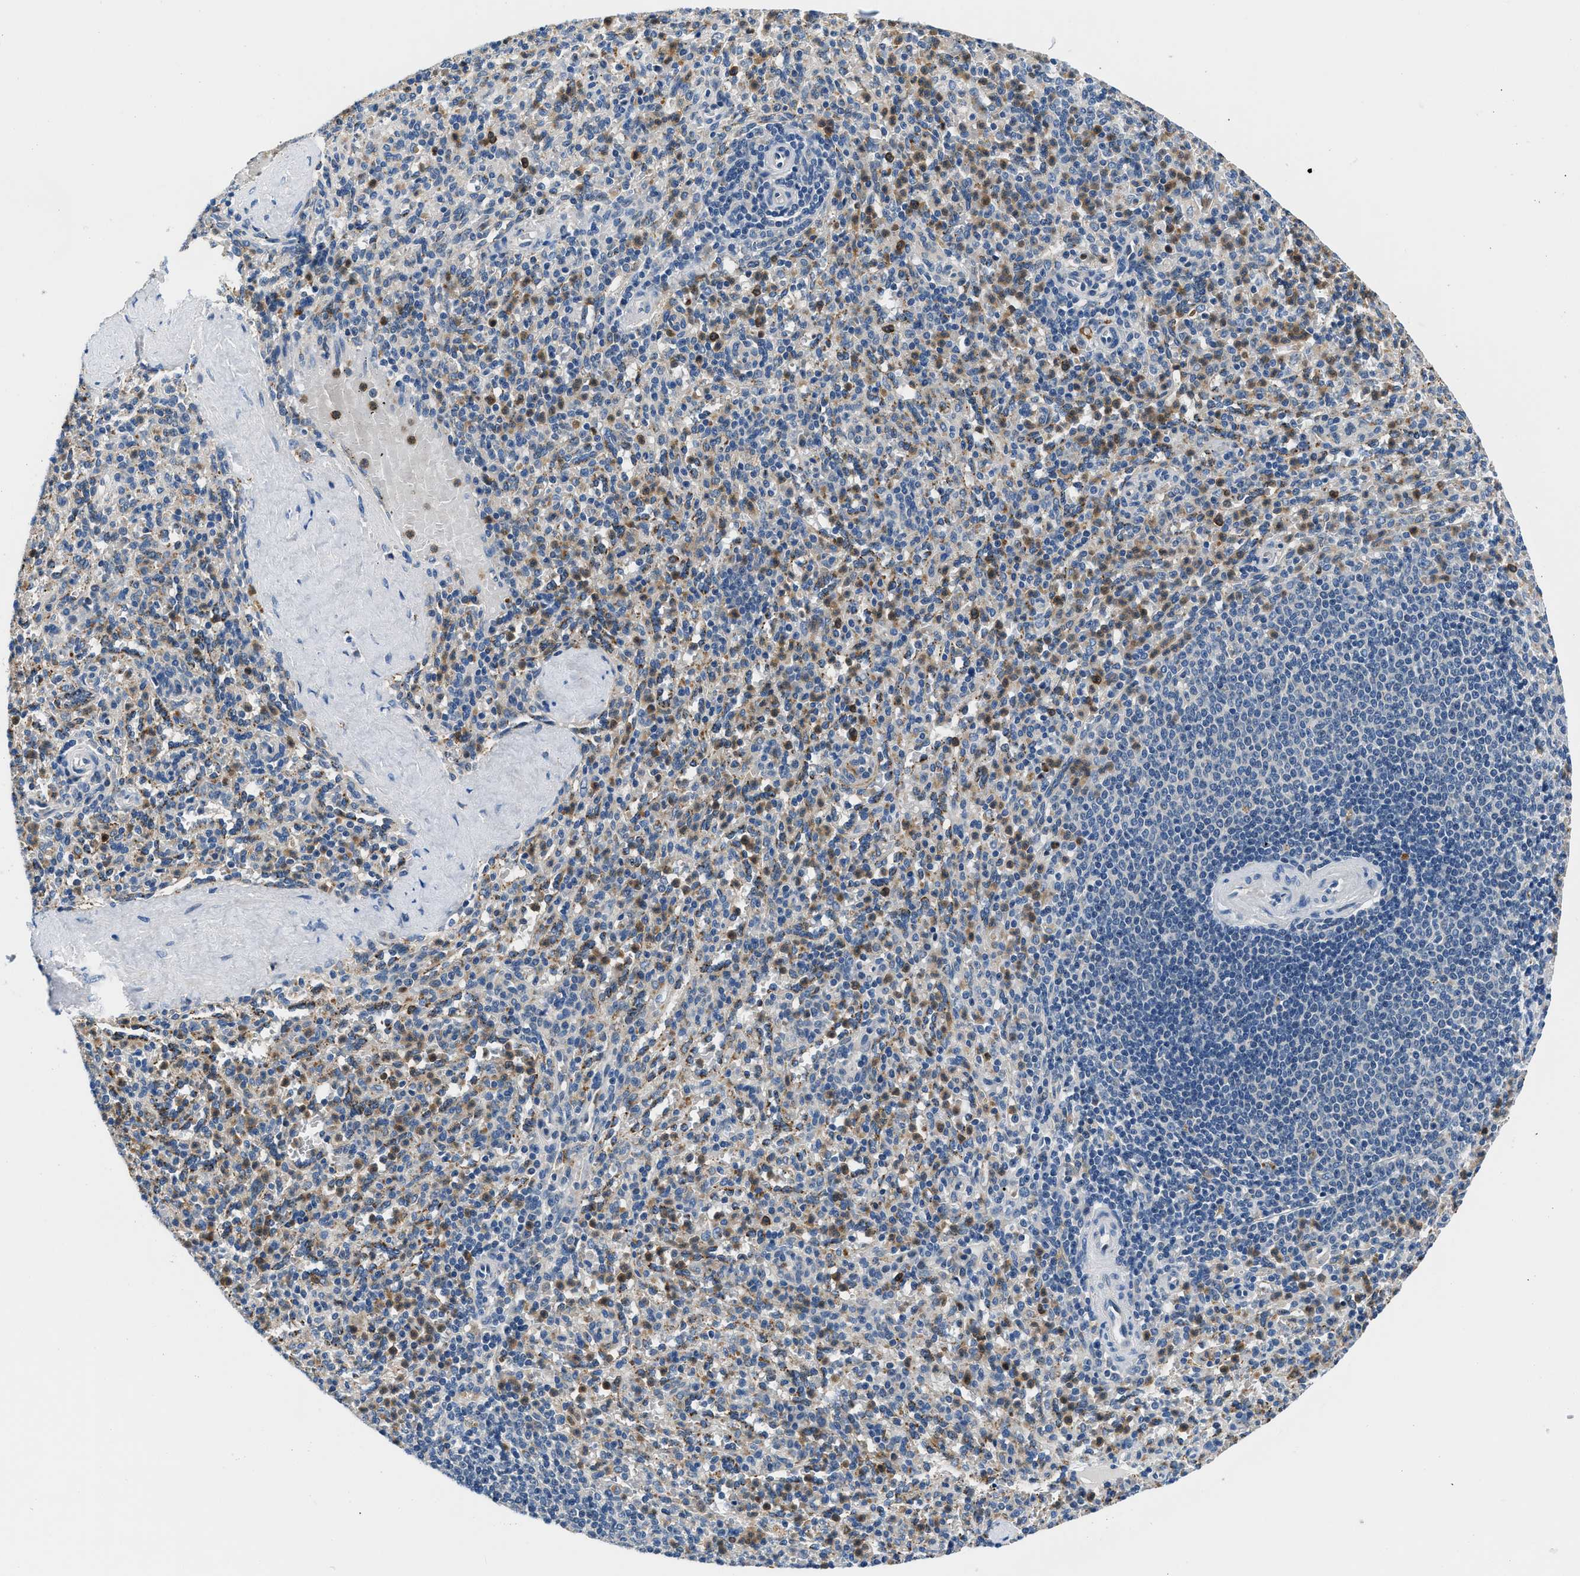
{"staining": {"intensity": "moderate", "quantity": "25%-75%", "location": "cytoplasmic/membranous"}, "tissue": "spleen", "cell_type": "Cells in red pulp", "image_type": "normal", "snomed": [{"axis": "morphology", "description": "Normal tissue, NOS"}, {"axis": "topography", "description": "Spleen"}], "caption": "An image of human spleen stained for a protein displays moderate cytoplasmic/membranous brown staining in cells in red pulp. Immunohistochemistry (ihc) stains the protein in brown and the nuclei are stained blue.", "gene": "ADGRE3", "patient": {"sex": "male", "age": 36}}